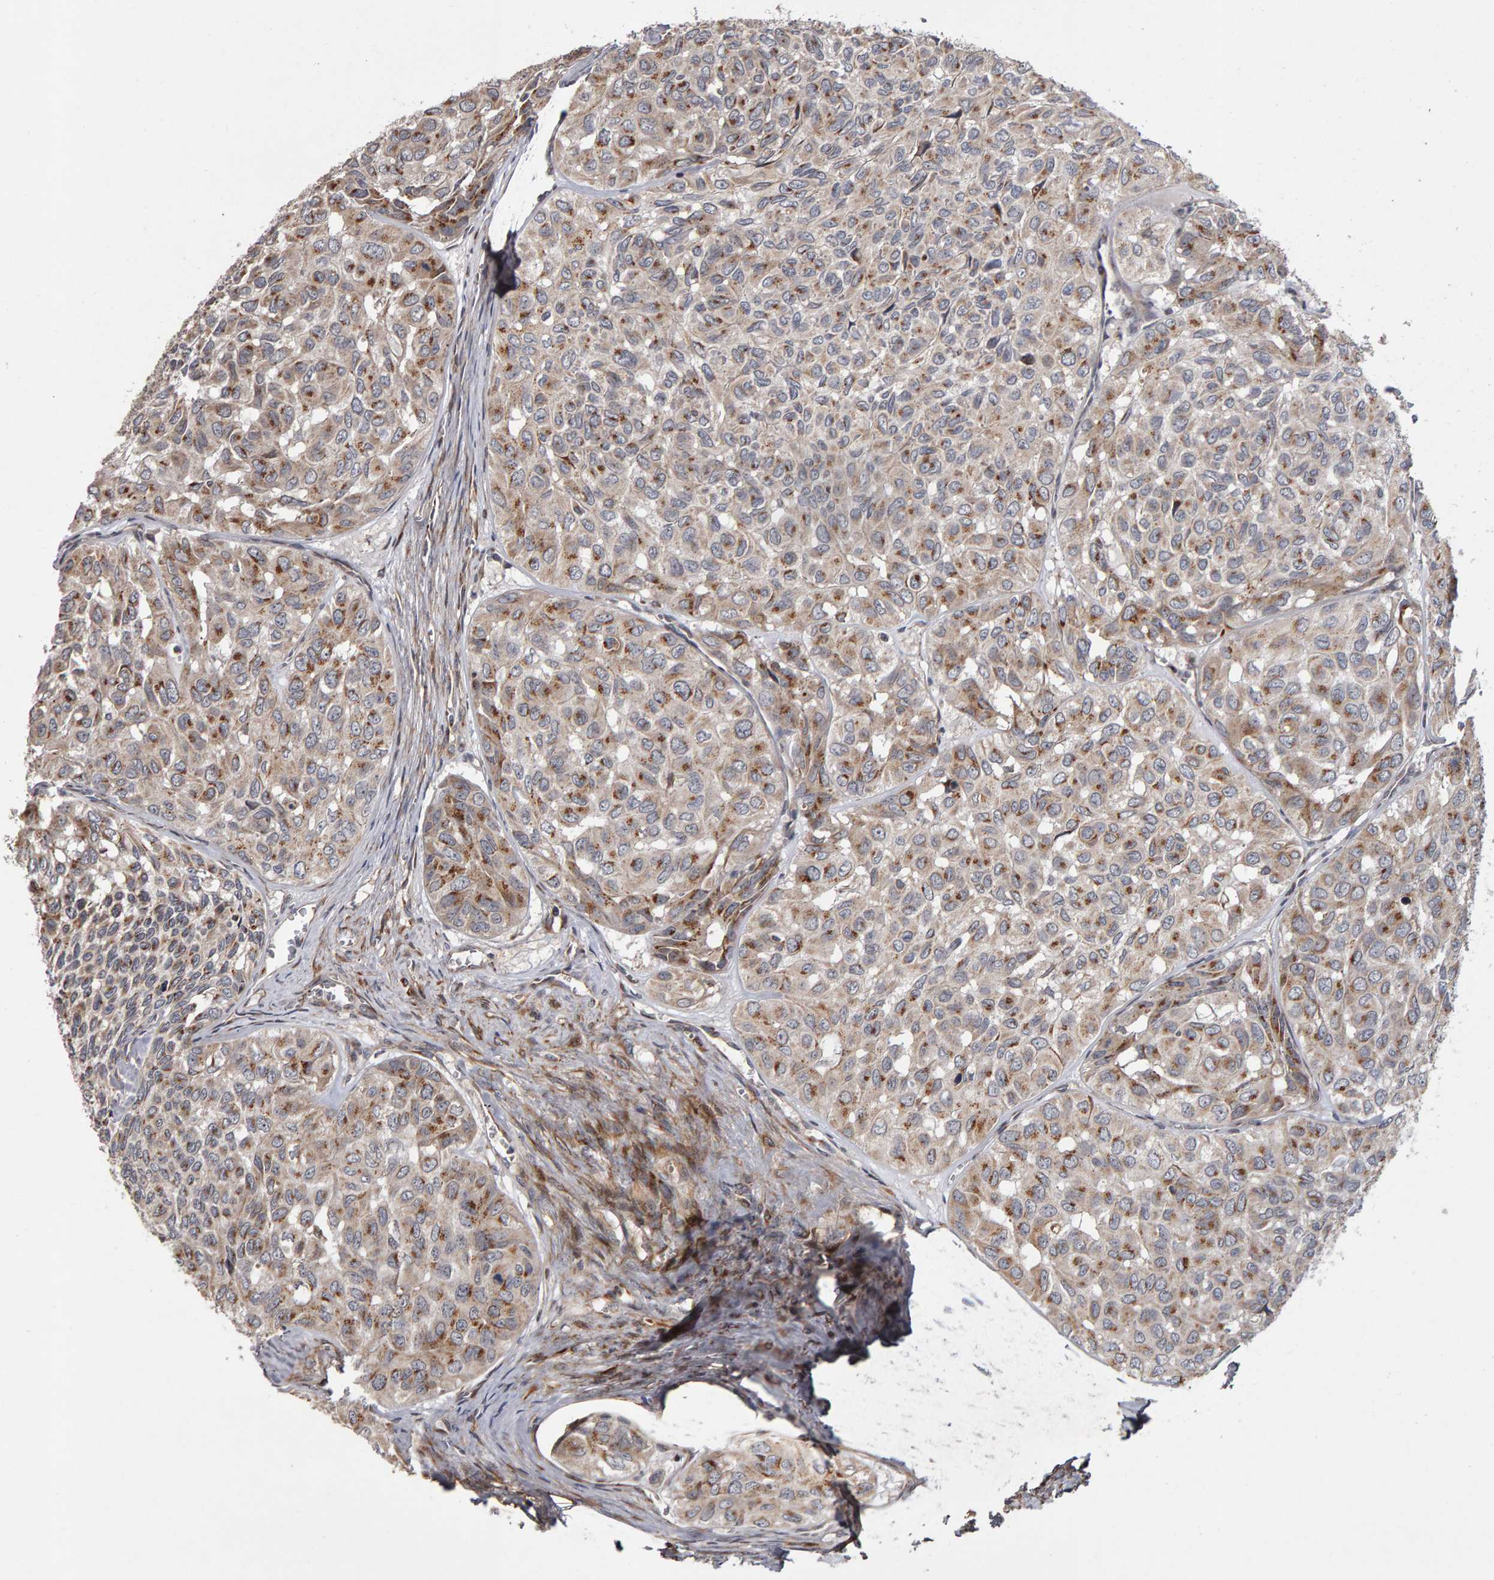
{"staining": {"intensity": "moderate", "quantity": ">75%", "location": "cytoplasmic/membranous"}, "tissue": "head and neck cancer", "cell_type": "Tumor cells", "image_type": "cancer", "snomed": [{"axis": "morphology", "description": "Adenocarcinoma, NOS"}, {"axis": "topography", "description": "Salivary gland, NOS"}, {"axis": "topography", "description": "Head-Neck"}], "caption": "Brown immunohistochemical staining in human head and neck cancer reveals moderate cytoplasmic/membranous expression in approximately >75% of tumor cells.", "gene": "CANT1", "patient": {"sex": "female", "age": 76}}